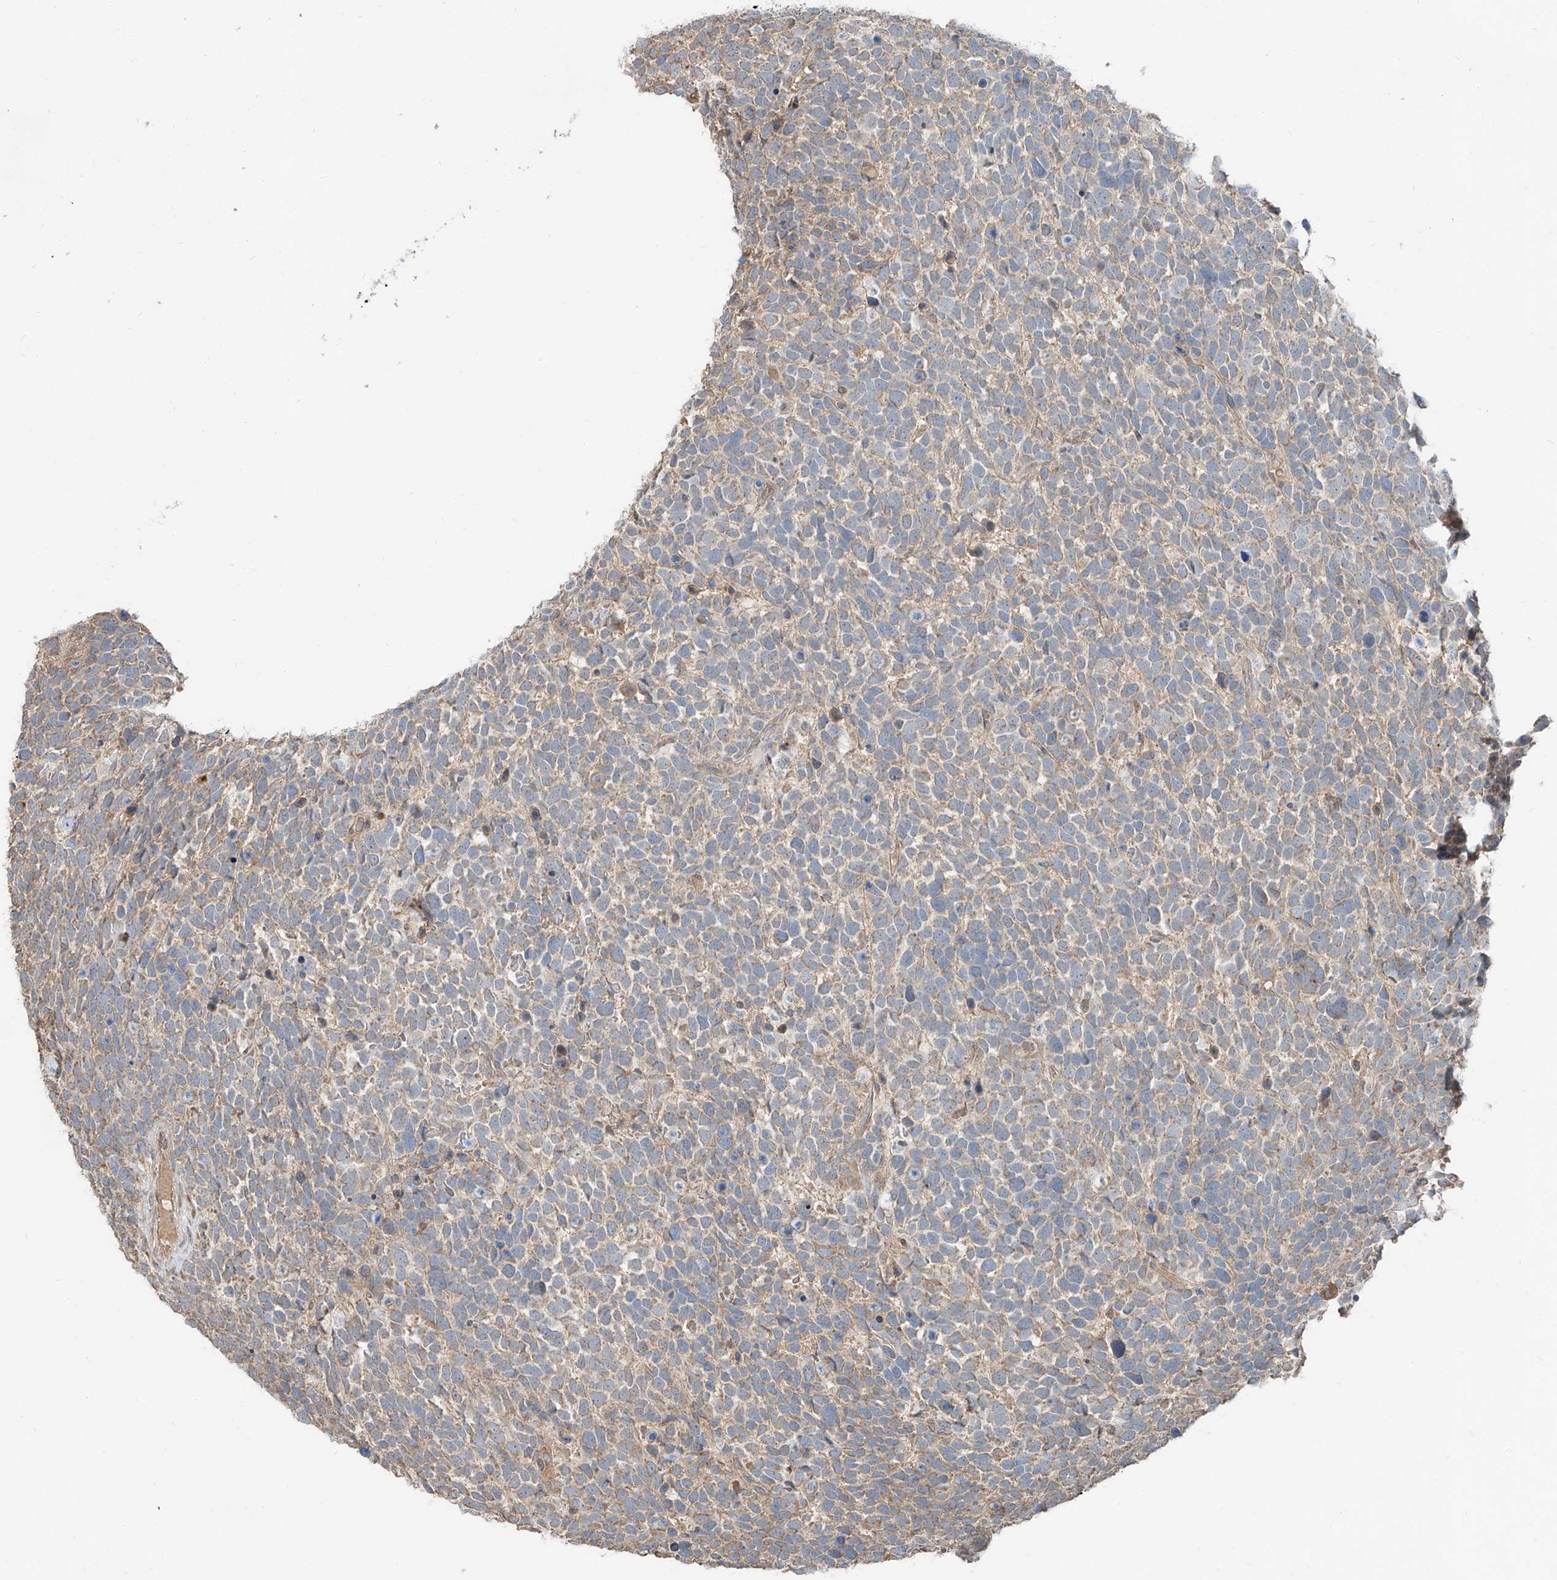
{"staining": {"intensity": "weak", "quantity": "<25%", "location": "cytoplasmic/membranous"}, "tissue": "urothelial cancer", "cell_type": "Tumor cells", "image_type": "cancer", "snomed": [{"axis": "morphology", "description": "Urothelial carcinoma, High grade"}, {"axis": "topography", "description": "Urinary bladder"}], "caption": "There is no significant positivity in tumor cells of high-grade urothelial carcinoma.", "gene": "STX19", "patient": {"sex": "female", "age": 82}}